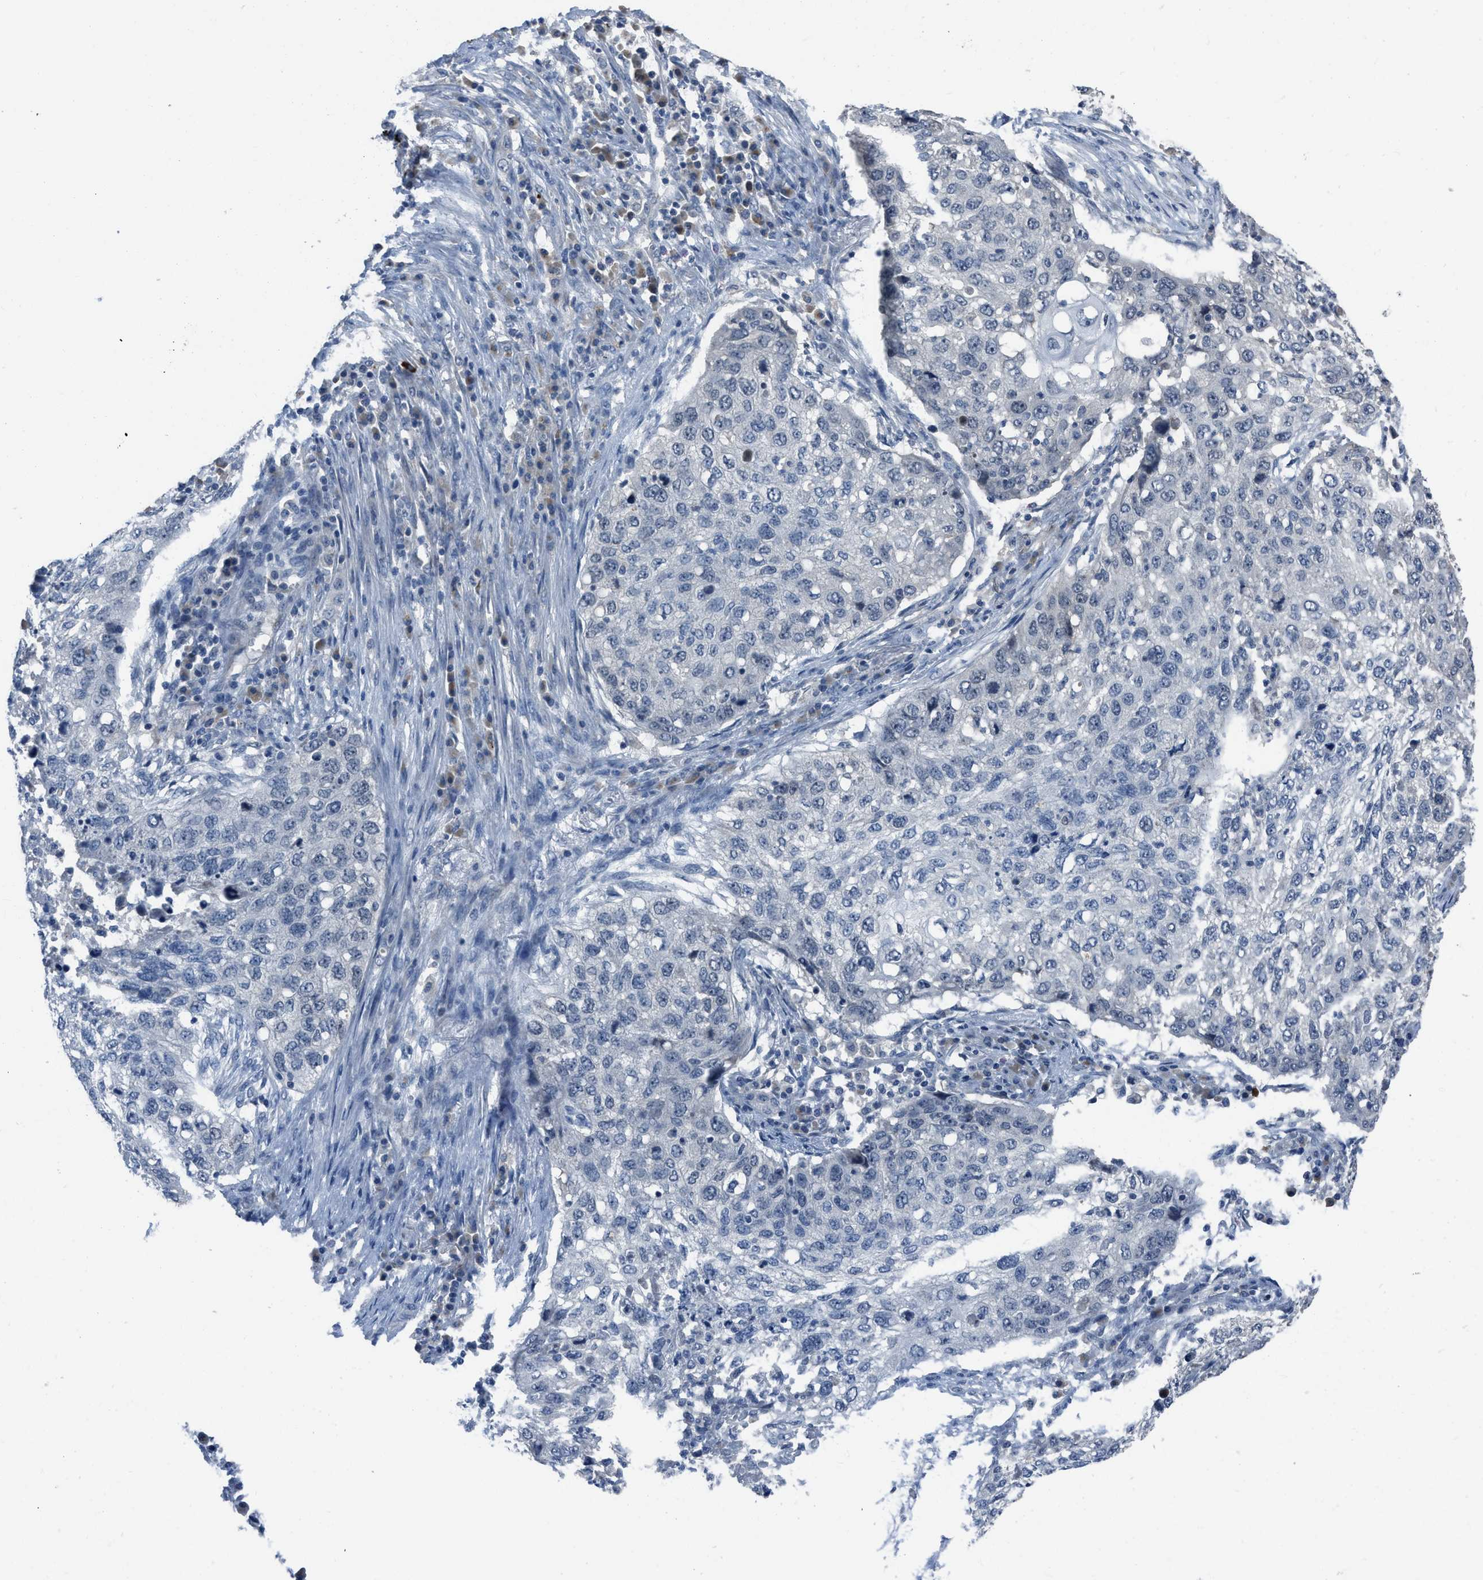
{"staining": {"intensity": "negative", "quantity": "none", "location": "none"}, "tissue": "lung cancer", "cell_type": "Tumor cells", "image_type": "cancer", "snomed": [{"axis": "morphology", "description": "Squamous cell carcinoma, NOS"}, {"axis": "topography", "description": "Lung"}], "caption": "The image displays no significant expression in tumor cells of lung squamous cell carcinoma.", "gene": "MIS18A", "patient": {"sex": "female", "age": 63}}